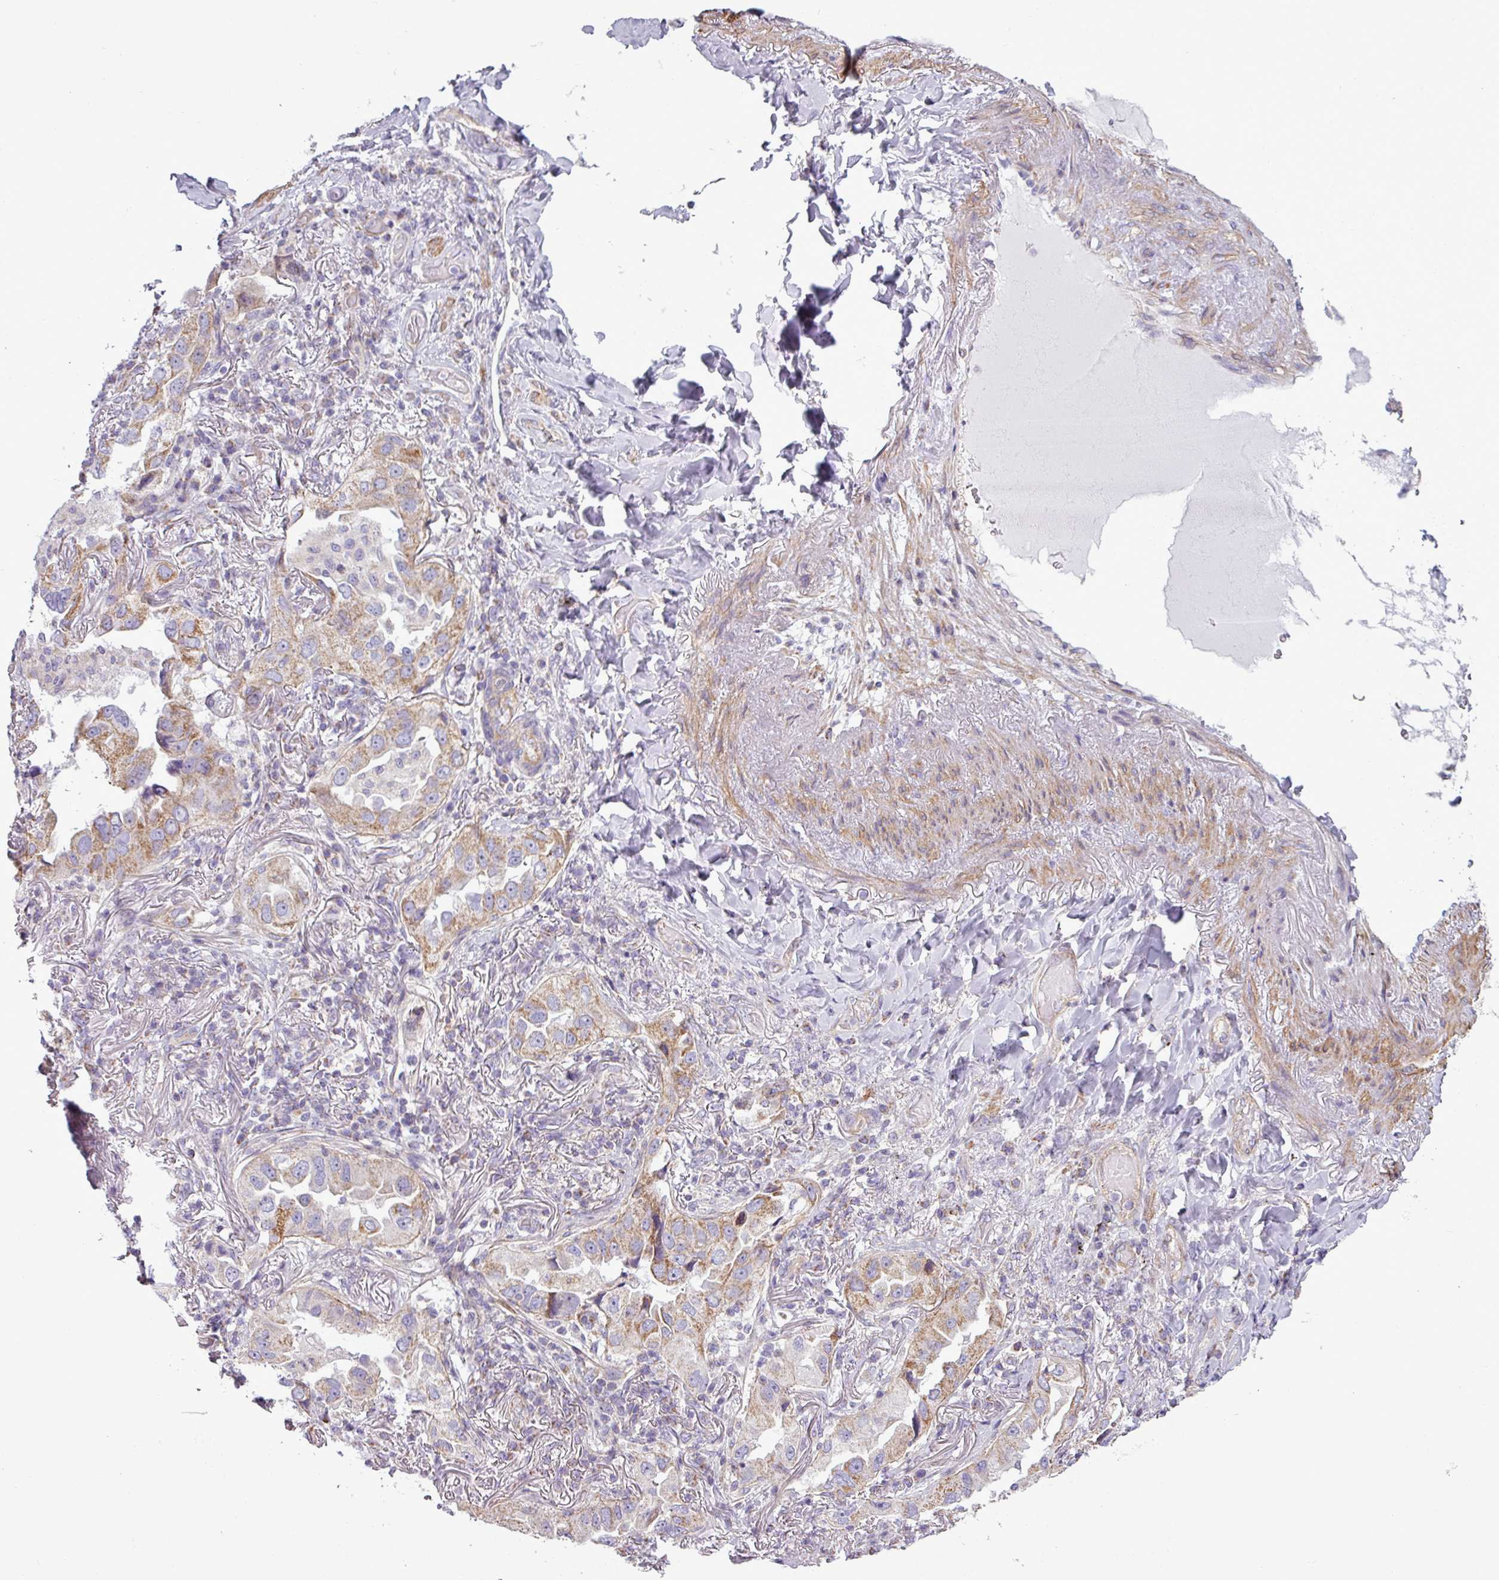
{"staining": {"intensity": "moderate", "quantity": "<25%", "location": "cytoplasmic/membranous"}, "tissue": "lung cancer", "cell_type": "Tumor cells", "image_type": "cancer", "snomed": [{"axis": "morphology", "description": "Adenocarcinoma, NOS"}, {"axis": "topography", "description": "Lung"}], "caption": "This is a photomicrograph of immunohistochemistry staining of adenocarcinoma (lung), which shows moderate staining in the cytoplasmic/membranous of tumor cells.", "gene": "BTN2A2", "patient": {"sex": "female", "age": 69}}